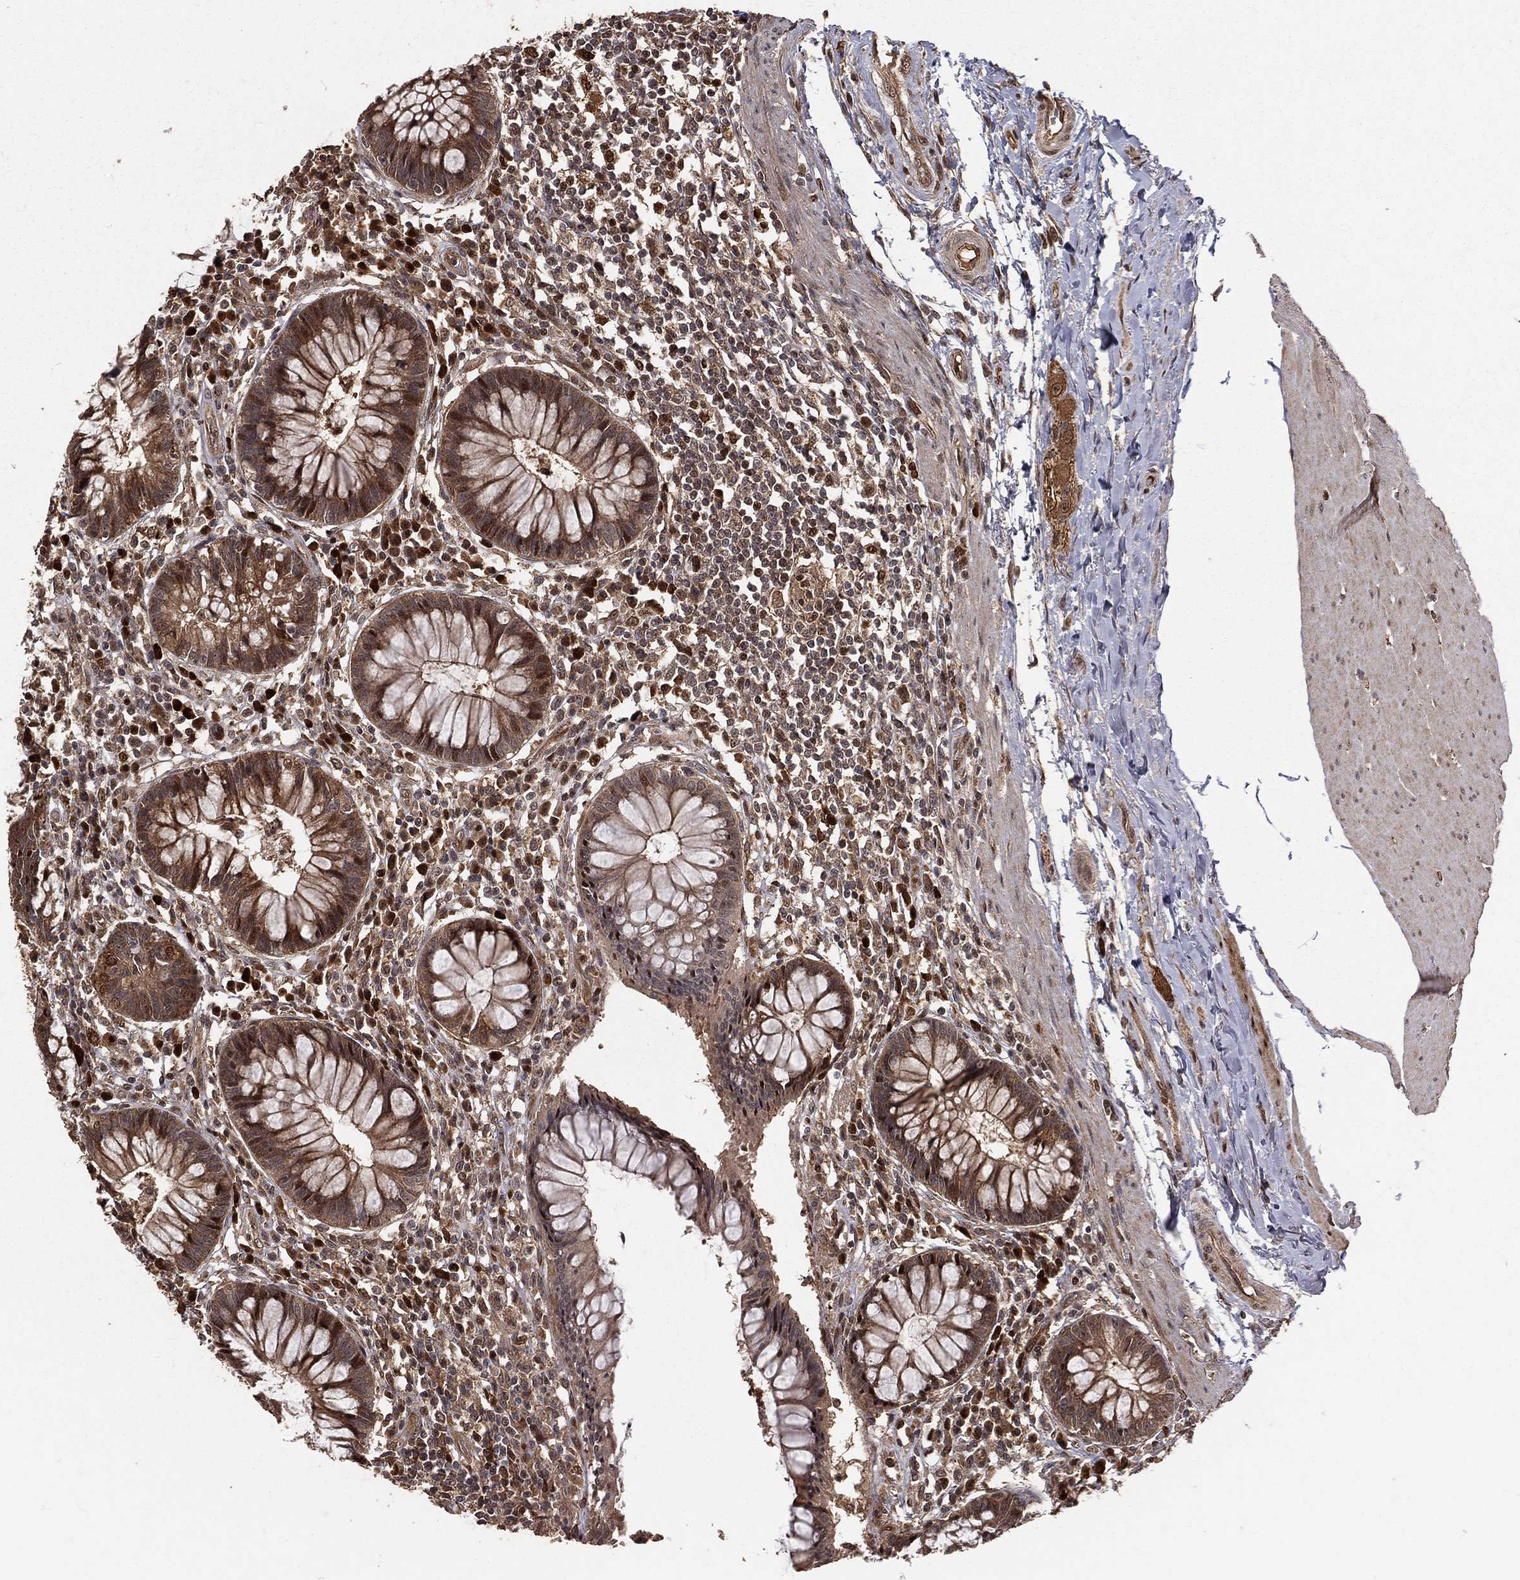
{"staining": {"intensity": "strong", "quantity": ">75%", "location": "cytoplasmic/membranous,nuclear"}, "tissue": "rectum", "cell_type": "Glandular cells", "image_type": "normal", "snomed": [{"axis": "morphology", "description": "Normal tissue, NOS"}, {"axis": "topography", "description": "Rectum"}], "caption": "Glandular cells show high levels of strong cytoplasmic/membranous,nuclear positivity in approximately >75% of cells in normal human rectum.", "gene": "MAPK1", "patient": {"sex": "female", "age": 58}}